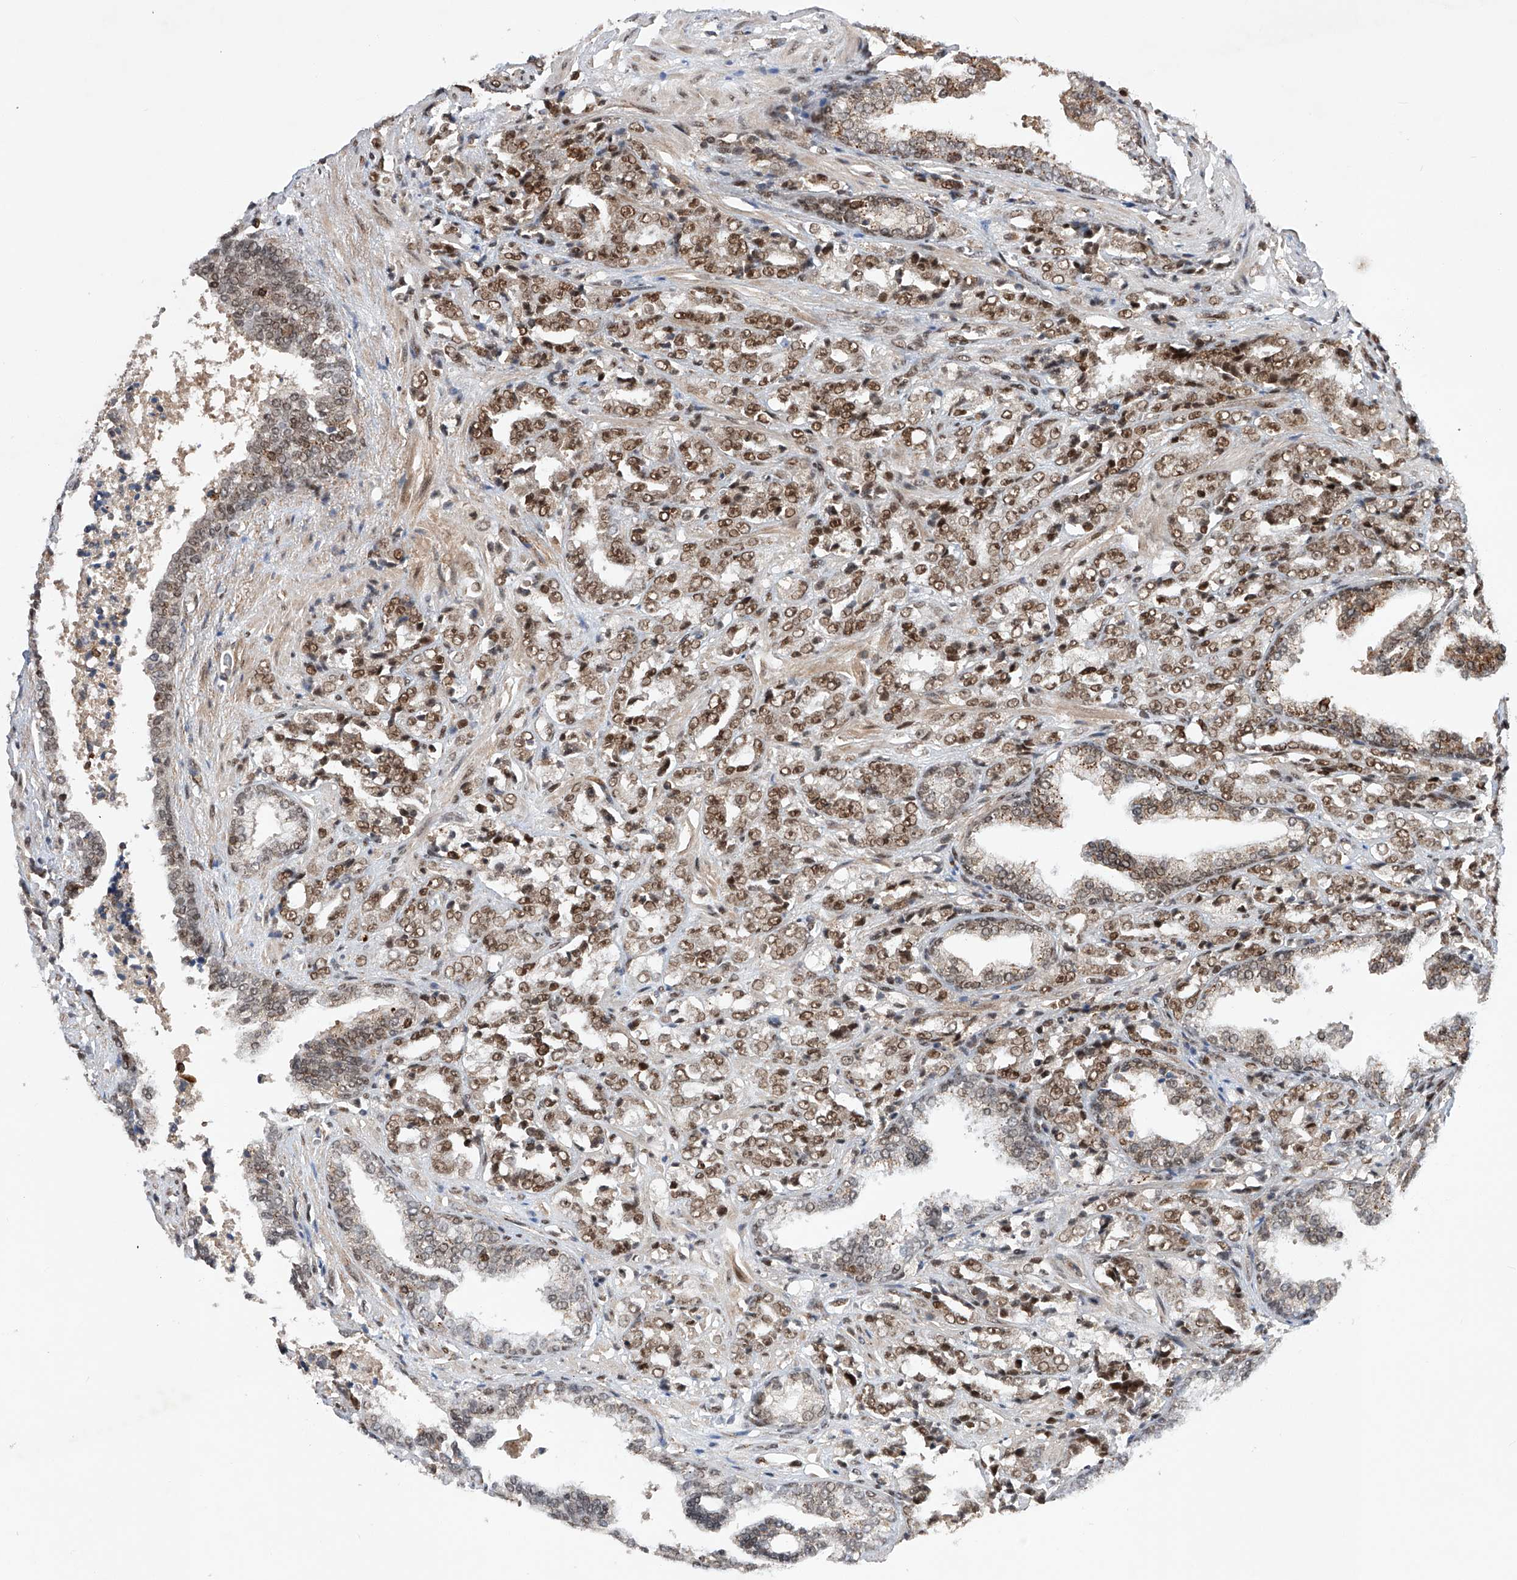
{"staining": {"intensity": "moderate", "quantity": "25%-75%", "location": "nuclear"}, "tissue": "prostate cancer", "cell_type": "Tumor cells", "image_type": "cancer", "snomed": [{"axis": "morphology", "description": "Adenocarcinoma, High grade"}, {"axis": "topography", "description": "Prostate"}], "caption": "A high-resolution histopathology image shows IHC staining of prostate adenocarcinoma (high-grade), which exhibits moderate nuclear staining in approximately 25%-75% of tumor cells.", "gene": "ZNF280D", "patient": {"sex": "male", "age": 71}}